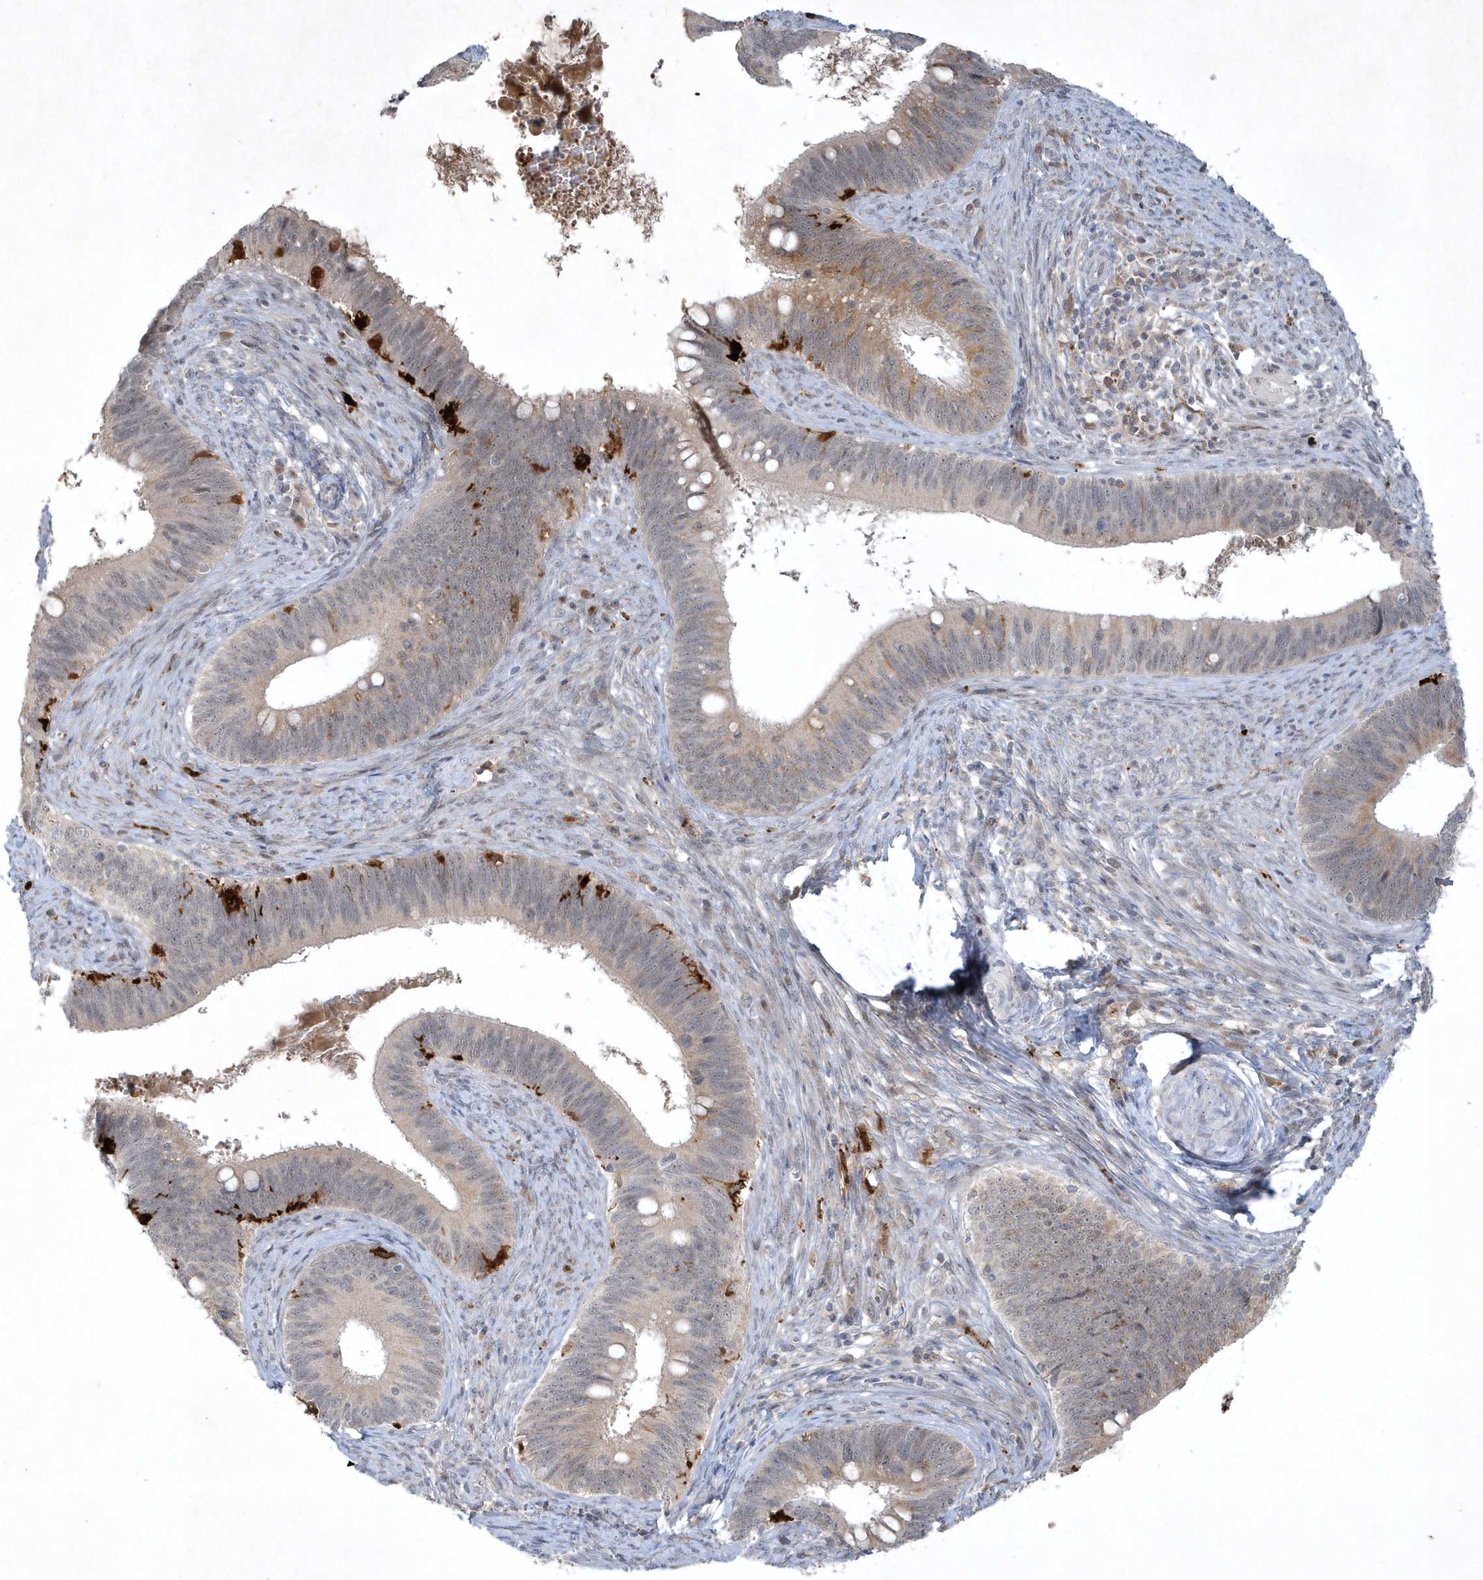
{"staining": {"intensity": "moderate", "quantity": "<25%", "location": "cytoplasmic/membranous"}, "tissue": "cervical cancer", "cell_type": "Tumor cells", "image_type": "cancer", "snomed": [{"axis": "morphology", "description": "Adenocarcinoma, NOS"}, {"axis": "topography", "description": "Cervix"}], "caption": "Brown immunohistochemical staining in cervical cancer displays moderate cytoplasmic/membranous positivity in about <25% of tumor cells.", "gene": "THG1L", "patient": {"sex": "female", "age": 42}}